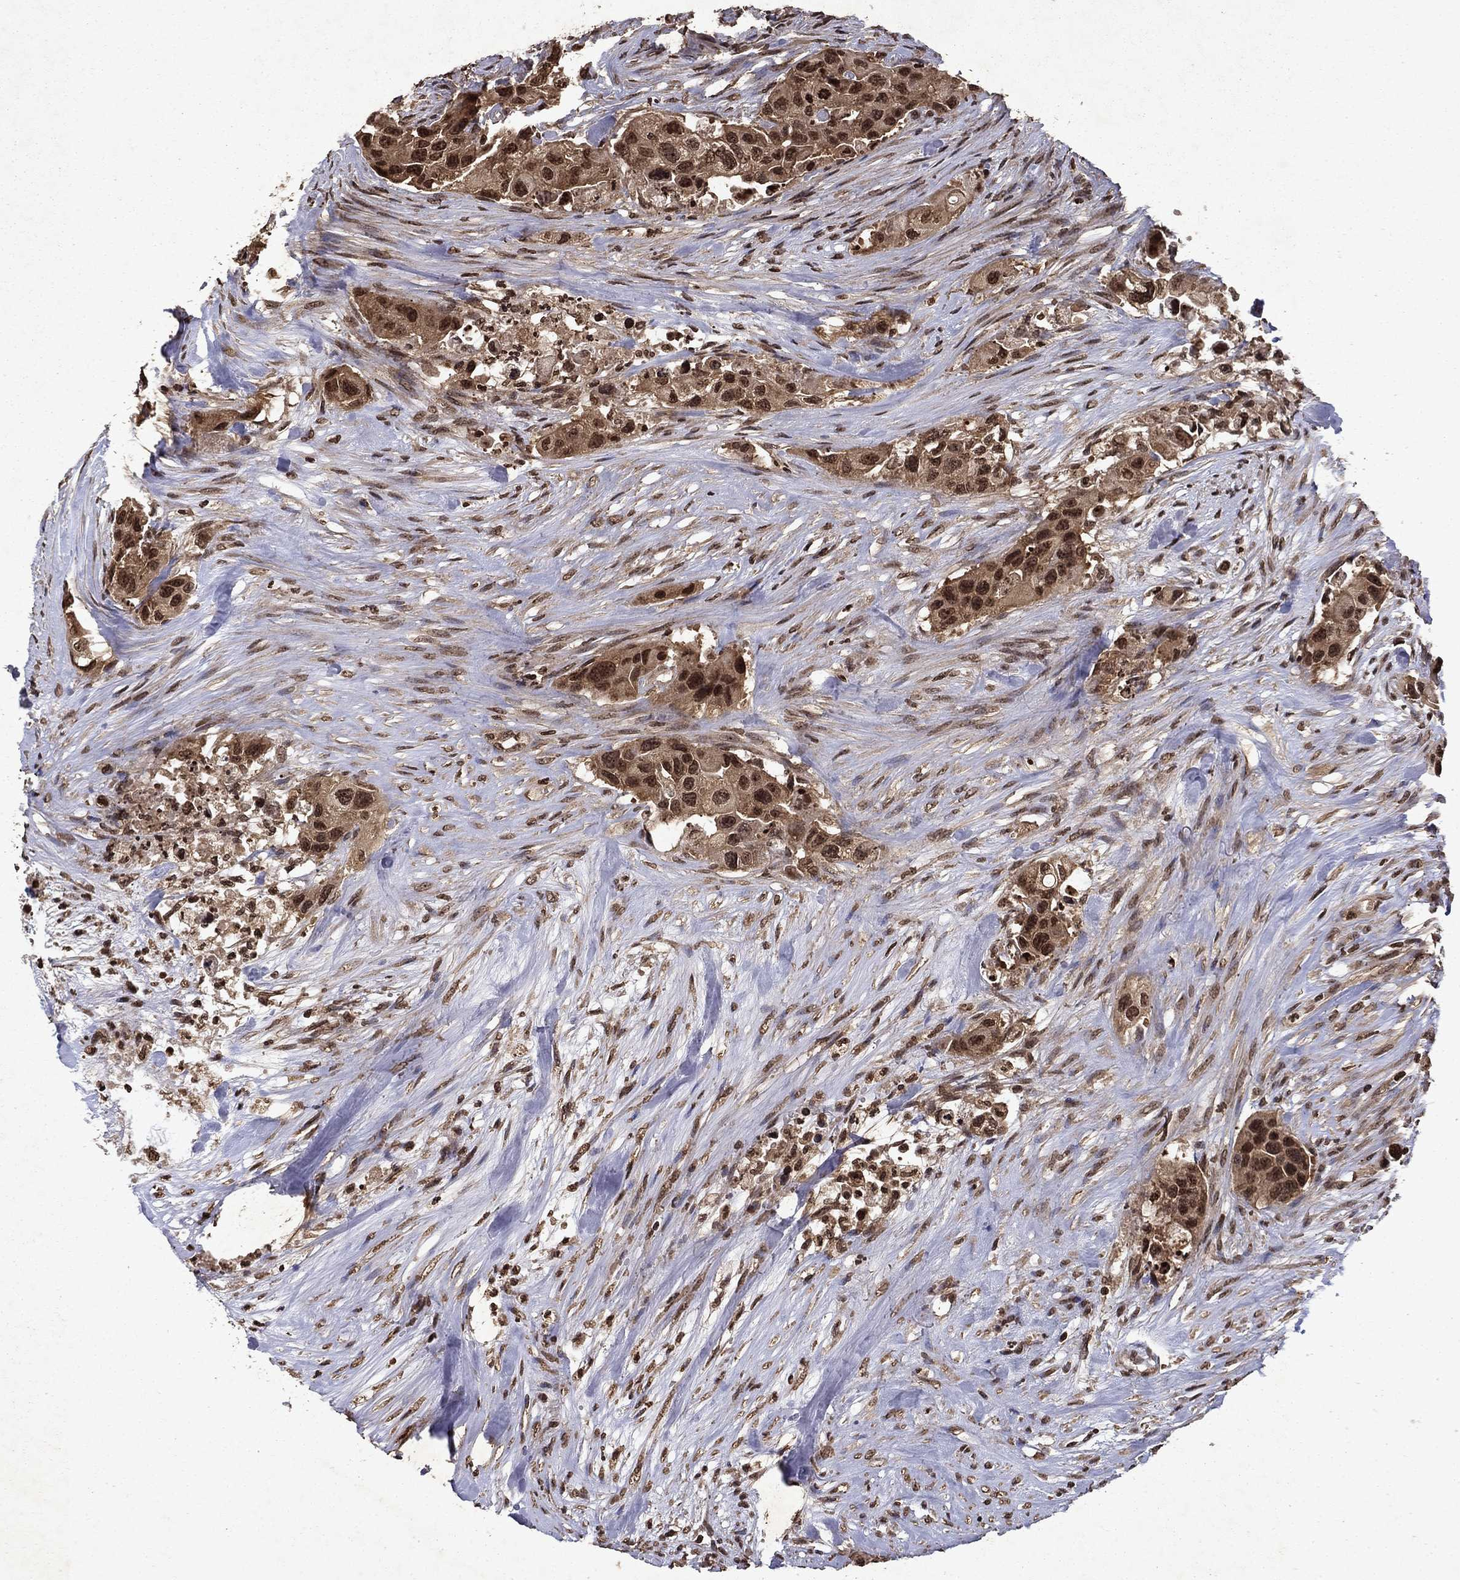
{"staining": {"intensity": "moderate", "quantity": ">75%", "location": "cytoplasmic/membranous,nuclear"}, "tissue": "urothelial cancer", "cell_type": "Tumor cells", "image_type": "cancer", "snomed": [{"axis": "morphology", "description": "Urothelial carcinoma, High grade"}, {"axis": "topography", "description": "Urinary bladder"}], "caption": "Immunohistochemistry (IHC) of human urothelial carcinoma (high-grade) reveals medium levels of moderate cytoplasmic/membranous and nuclear expression in about >75% of tumor cells.", "gene": "PIN4", "patient": {"sex": "female", "age": 73}}